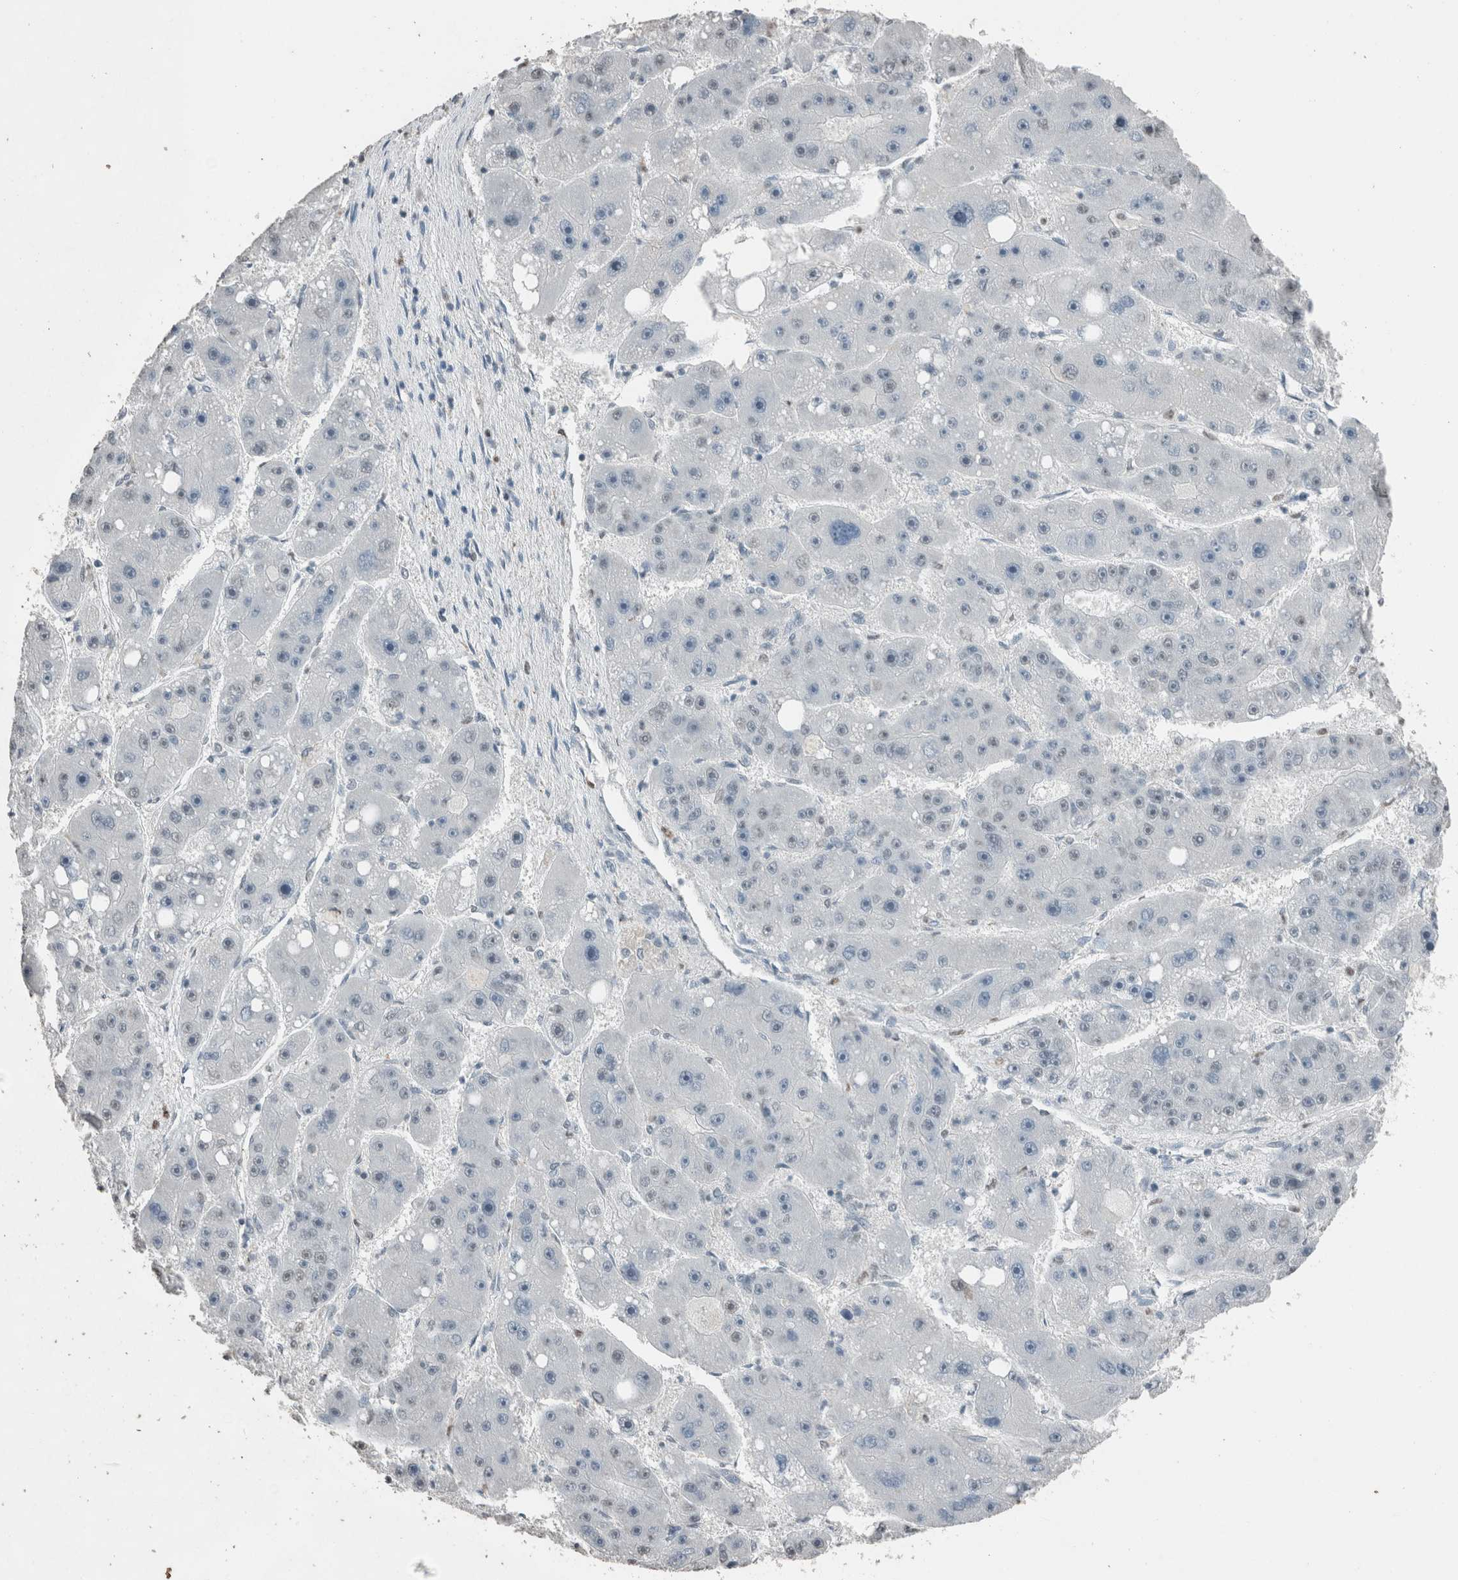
{"staining": {"intensity": "negative", "quantity": "none", "location": "none"}, "tissue": "liver cancer", "cell_type": "Tumor cells", "image_type": "cancer", "snomed": [{"axis": "morphology", "description": "Carcinoma, Hepatocellular, NOS"}, {"axis": "topography", "description": "Liver"}], "caption": "Immunohistochemistry of human liver cancer (hepatocellular carcinoma) exhibits no positivity in tumor cells. Nuclei are stained in blue.", "gene": "ACVR2B", "patient": {"sex": "female", "age": 61}}